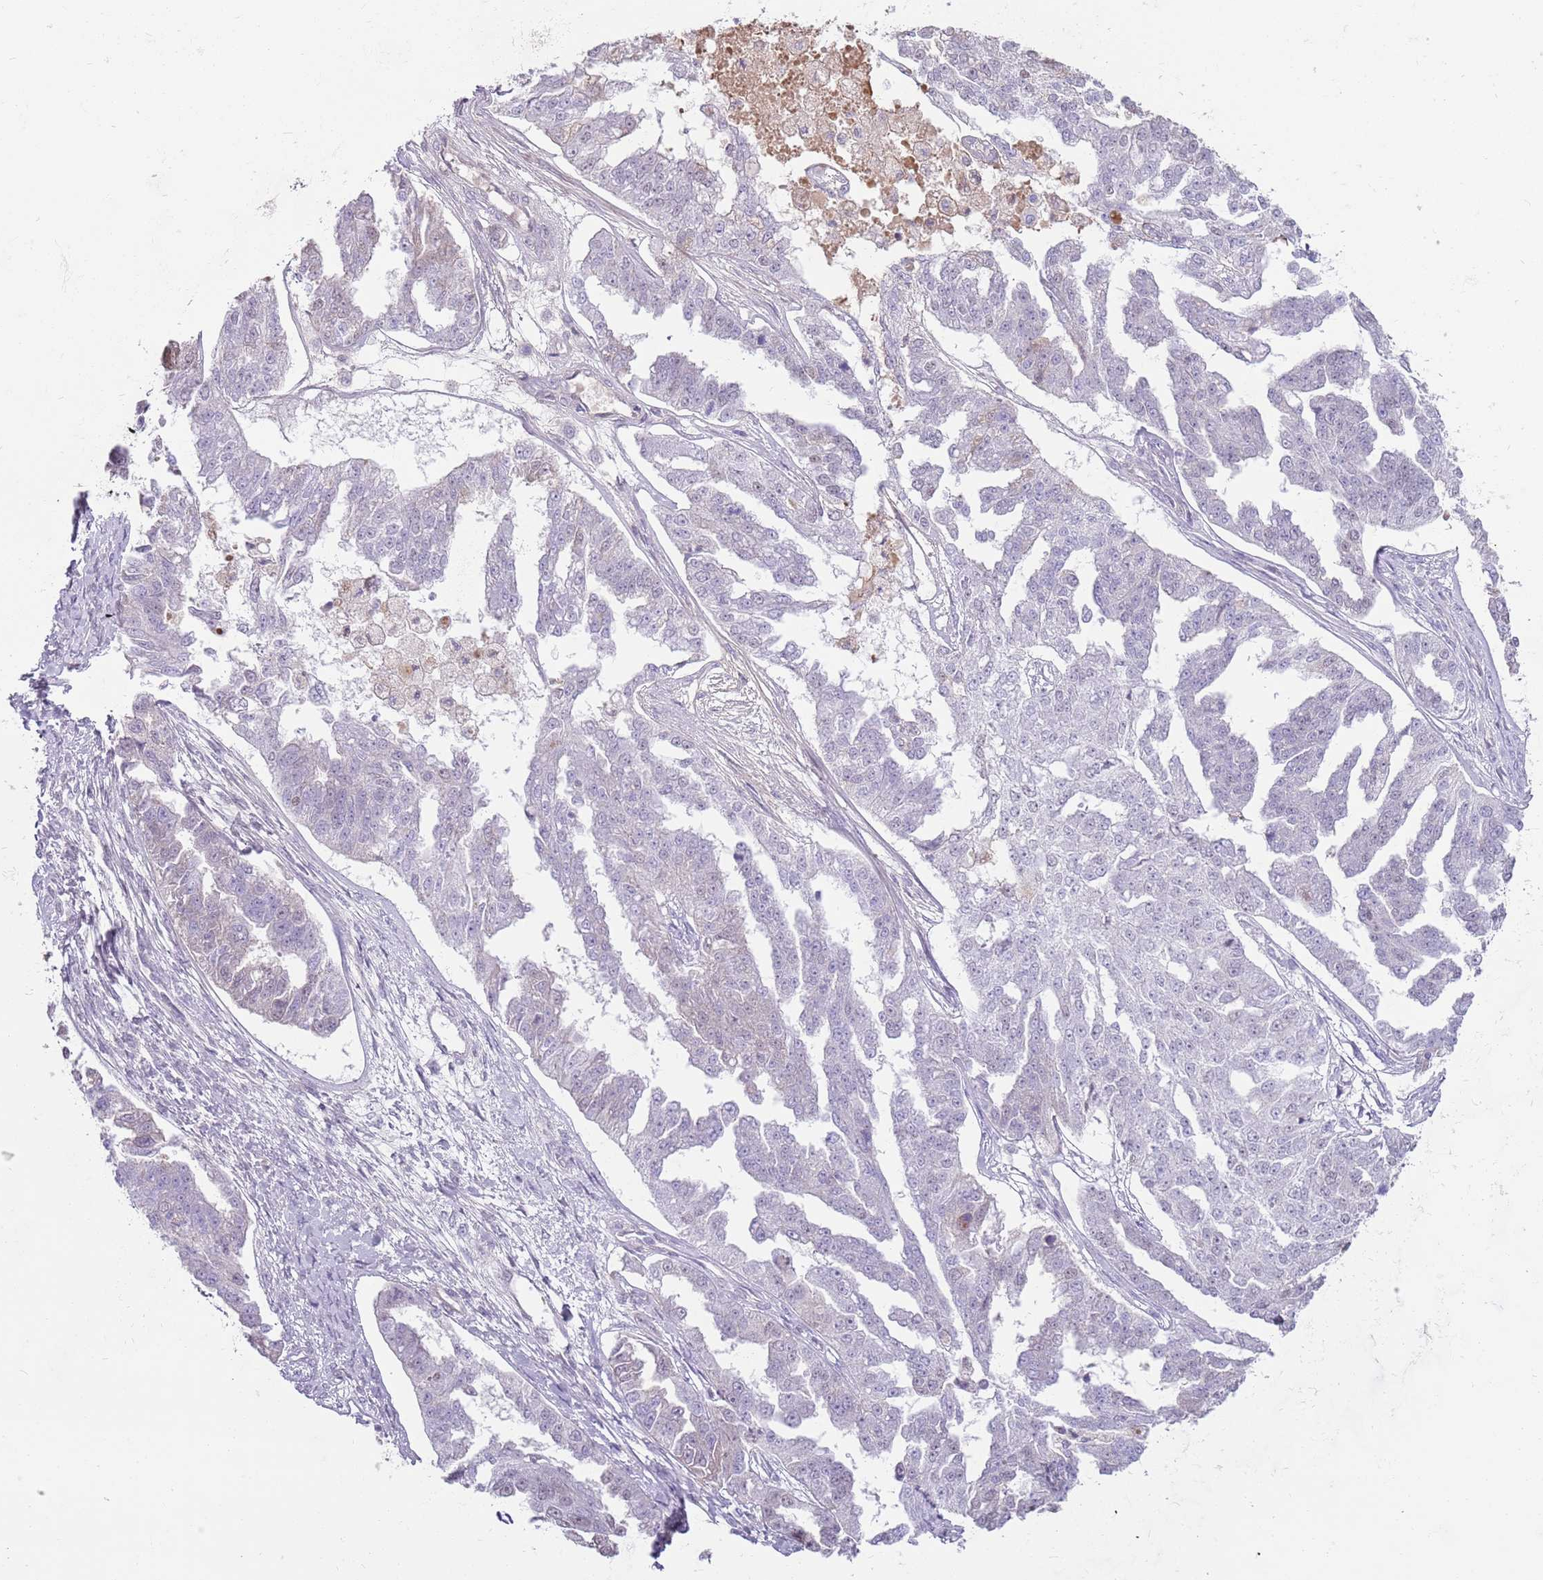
{"staining": {"intensity": "negative", "quantity": "none", "location": "none"}, "tissue": "ovarian cancer", "cell_type": "Tumor cells", "image_type": "cancer", "snomed": [{"axis": "morphology", "description": "Cystadenocarcinoma, serous, NOS"}, {"axis": "topography", "description": "Ovary"}], "caption": "This is an immunohistochemistry photomicrograph of human serous cystadenocarcinoma (ovarian). There is no positivity in tumor cells.", "gene": "MCUB", "patient": {"sex": "female", "age": 58}}